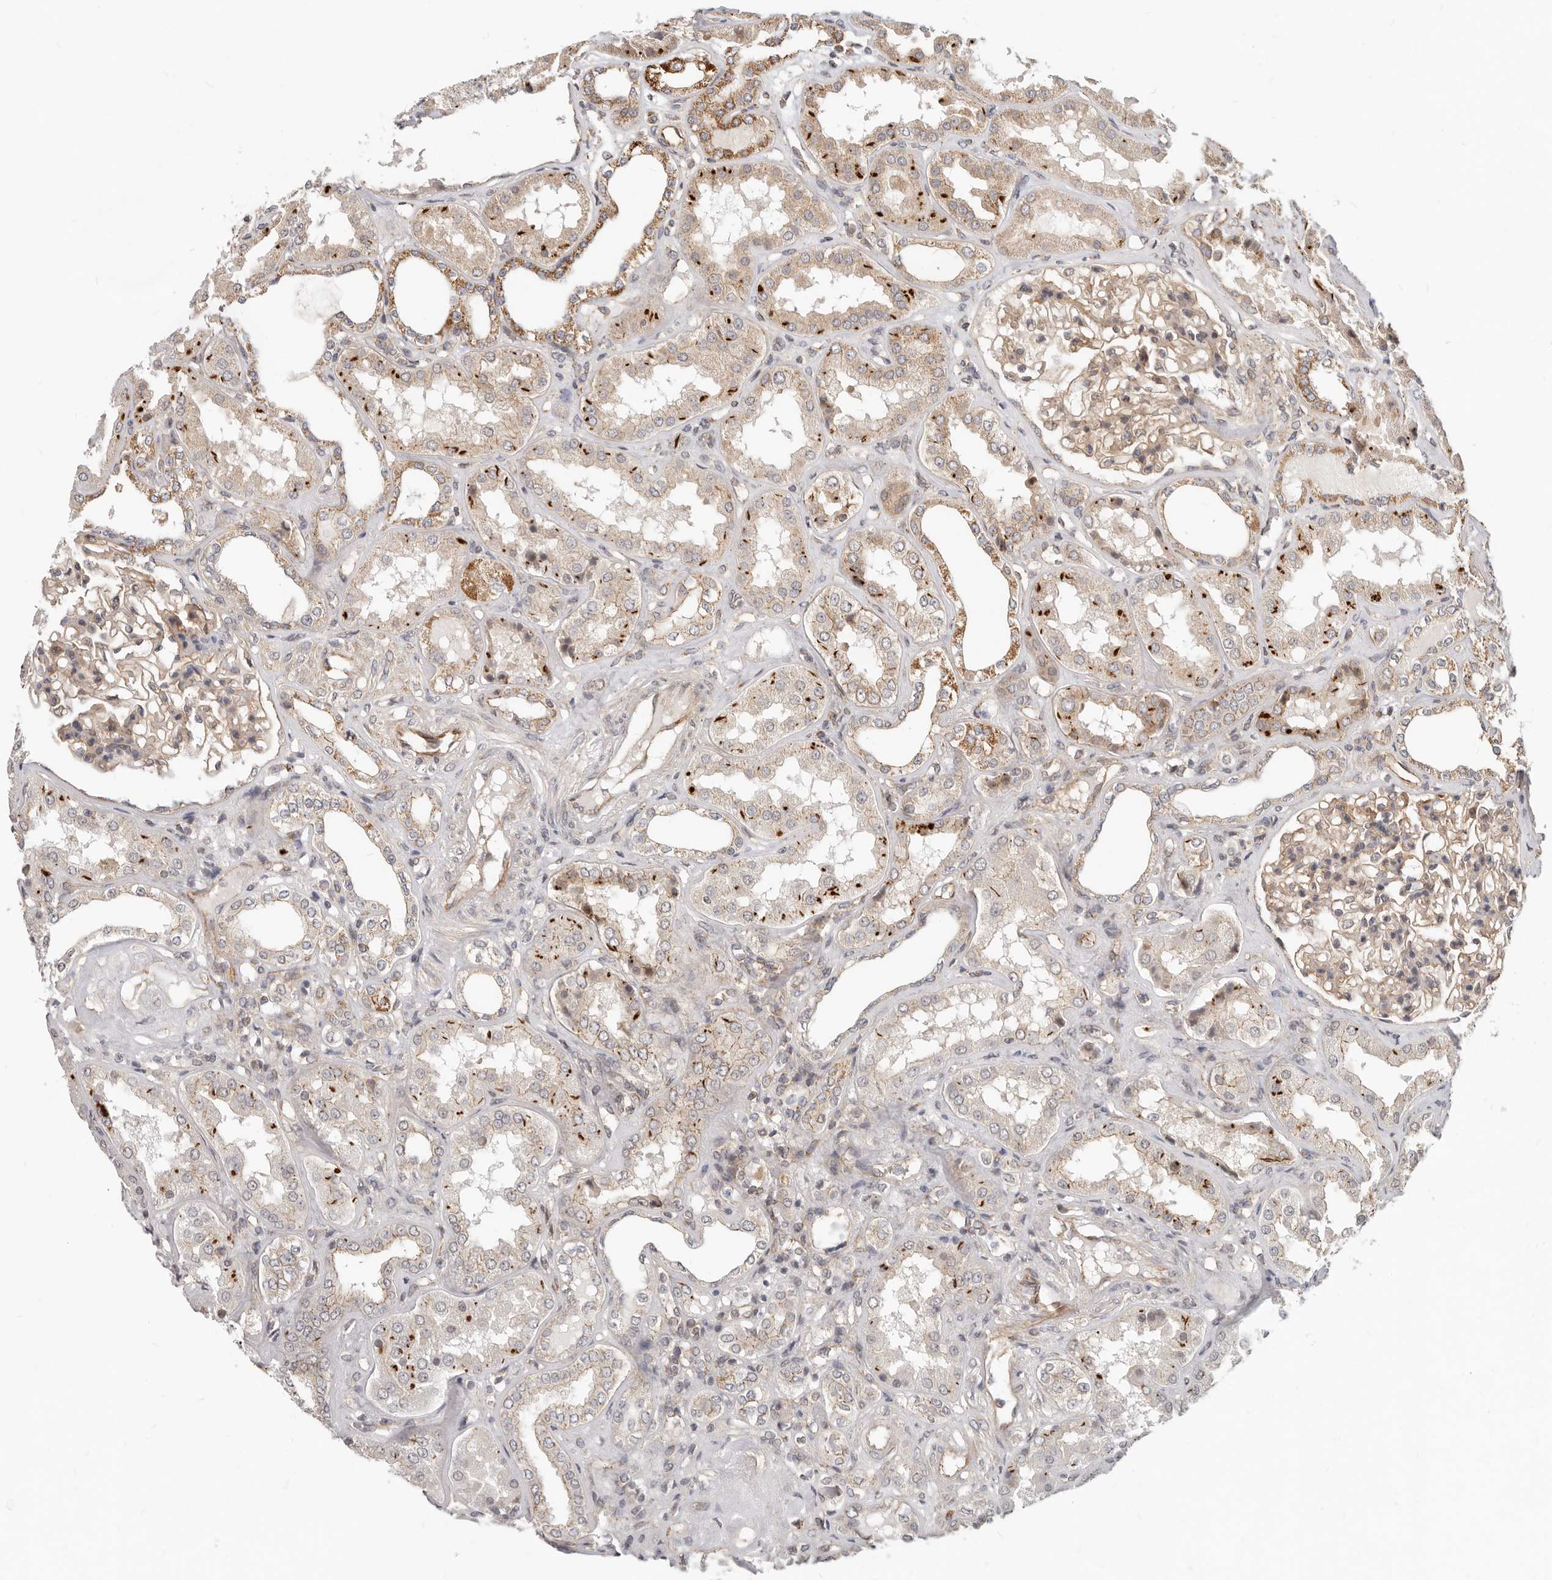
{"staining": {"intensity": "moderate", "quantity": "25%-75%", "location": "cytoplasmic/membranous"}, "tissue": "kidney", "cell_type": "Cells in glomeruli", "image_type": "normal", "snomed": [{"axis": "morphology", "description": "Normal tissue, NOS"}, {"axis": "topography", "description": "Kidney"}], "caption": "Immunohistochemistry of benign human kidney displays medium levels of moderate cytoplasmic/membranous positivity in approximately 25%-75% of cells in glomeruli. (IHC, brightfield microscopy, high magnification).", "gene": "USP49", "patient": {"sex": "female", "age": 56}}